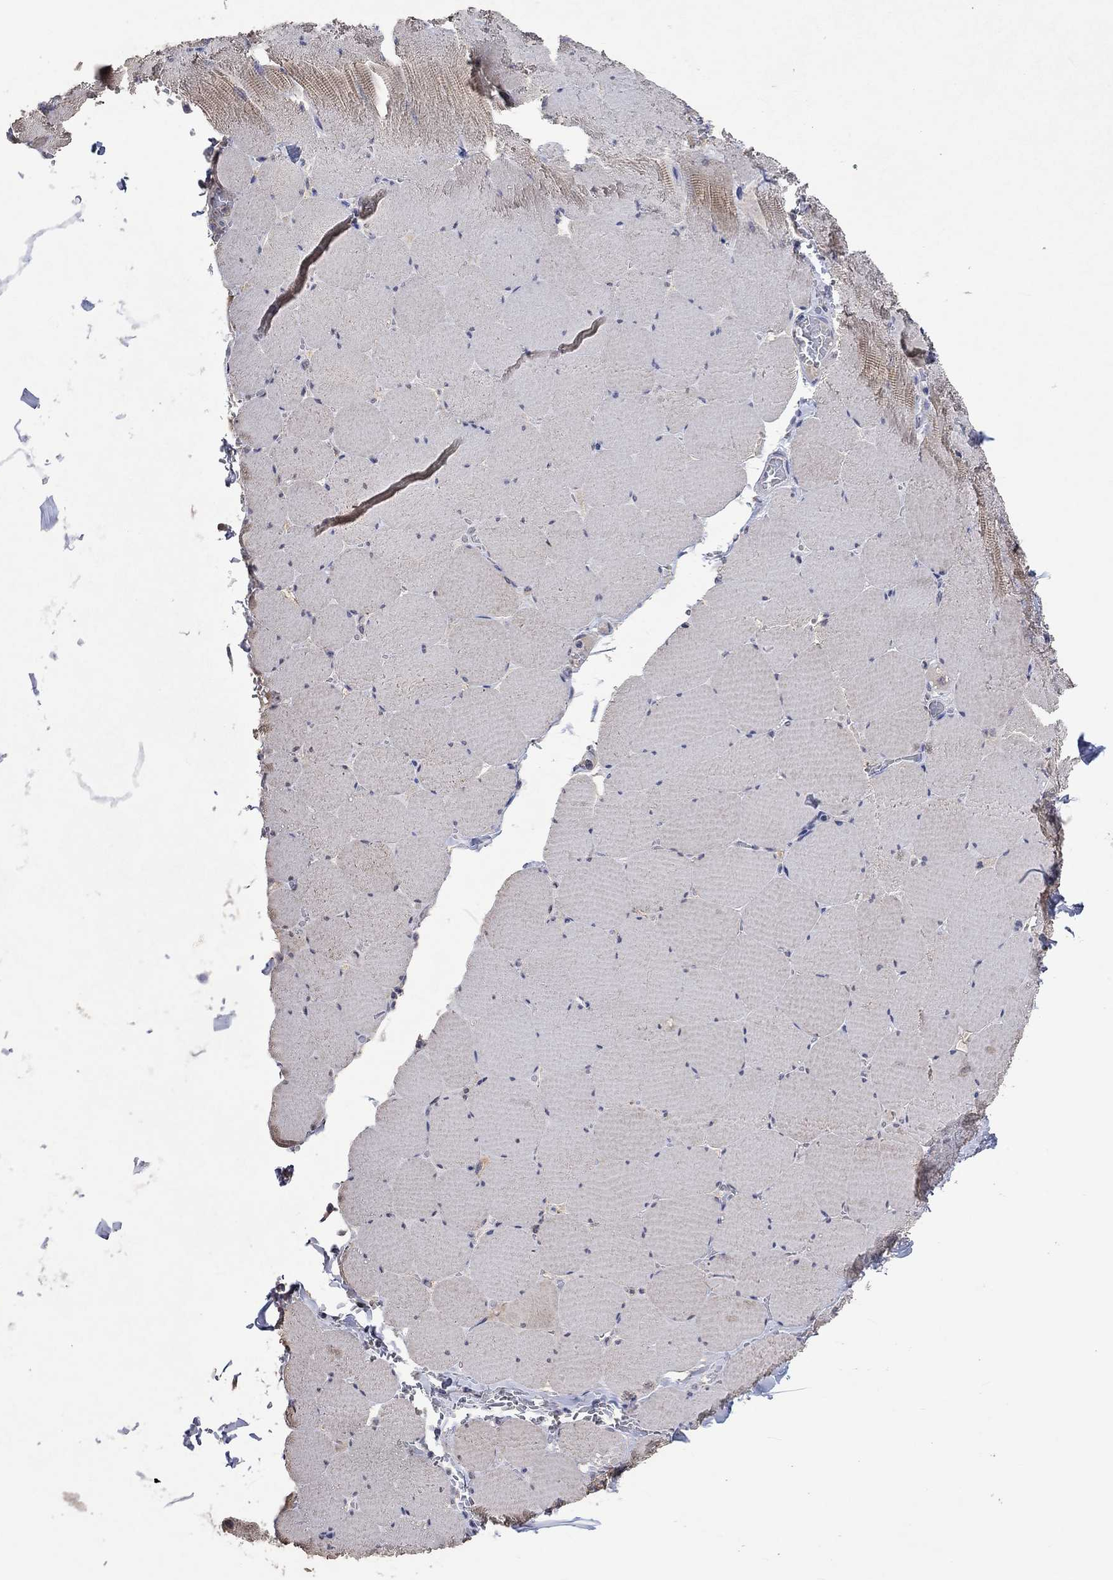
{"staining": {"intensity": "weak", "quantity": "25%-75%", "location": "cytoplasmic/membranous"}, "tissue": "skeletal muscle", "cell_type": "Myocytes", "image_type": "normal", "snomed": [{"axis": "morphology", "description": "Normal tissue, NOS"}, {"axis": "morphology", "description": "Malignant melanoma, Metastatic site"}, {"axis": "topography", "description": "Skeletal muscle"}], "caption": "Skeletal muscle stained with immunohistochemistry demonstrates weak cytoplasmic/membranous staining in about 25%-75% of myocytes.", "gene": "PTPN20", "patient": {"sex": "male", "age": 50}}